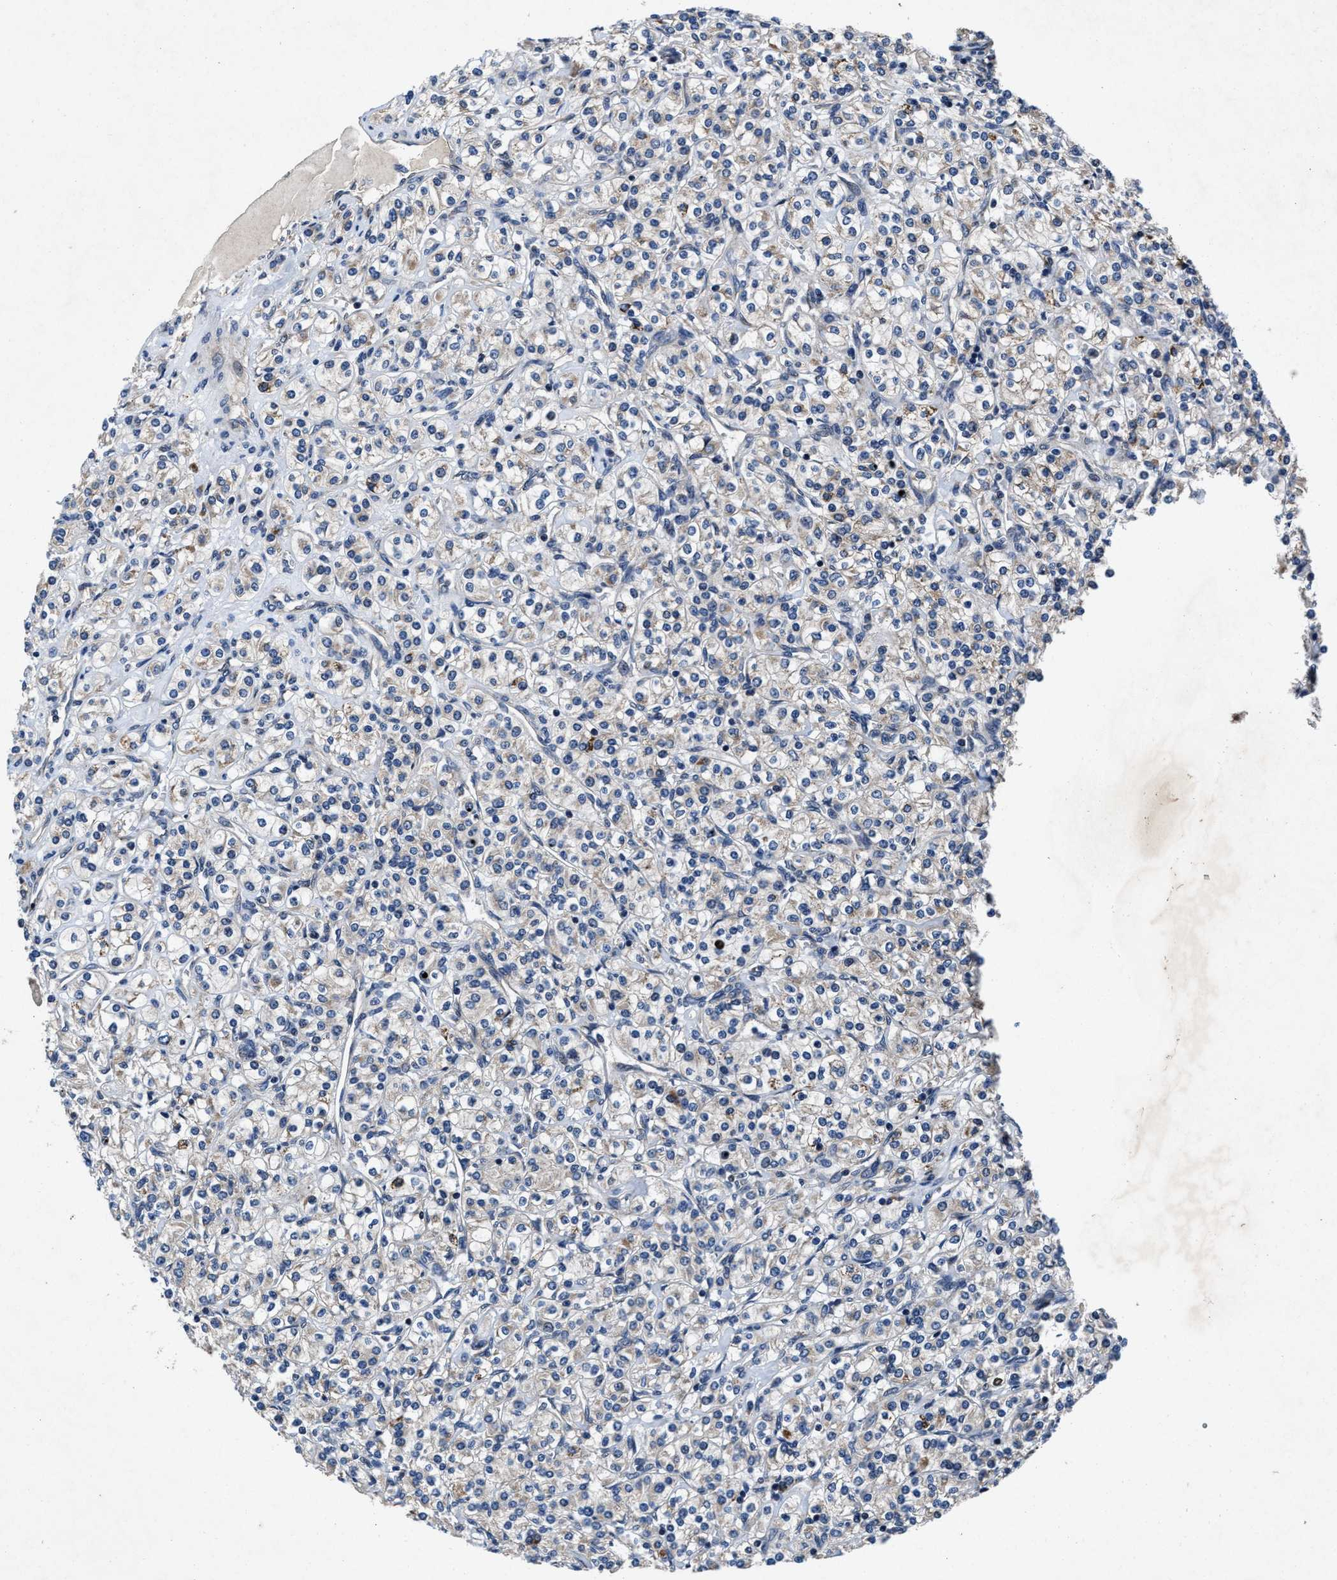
{"staining": {"intensity": "weak", "quantity": "<25%", "location": "cytoplasmic/membranous"}, "tissue": "renal cancer", "cell_type": "Tumor cells", "image_type": "cancer", "snomed": [{"axis": "morphology", "description": "Adenocarcinoma, NOS"}, {"axis": "topography", "description": "Kidney"}], "caption": "Protein analysis of adenocarcinoma (renal) demonstrates no significant expression in tumor cells. Nuclei are stained in blue.", "gene": "TMEM53", "patient": {"sex": "male", "age": 77}}